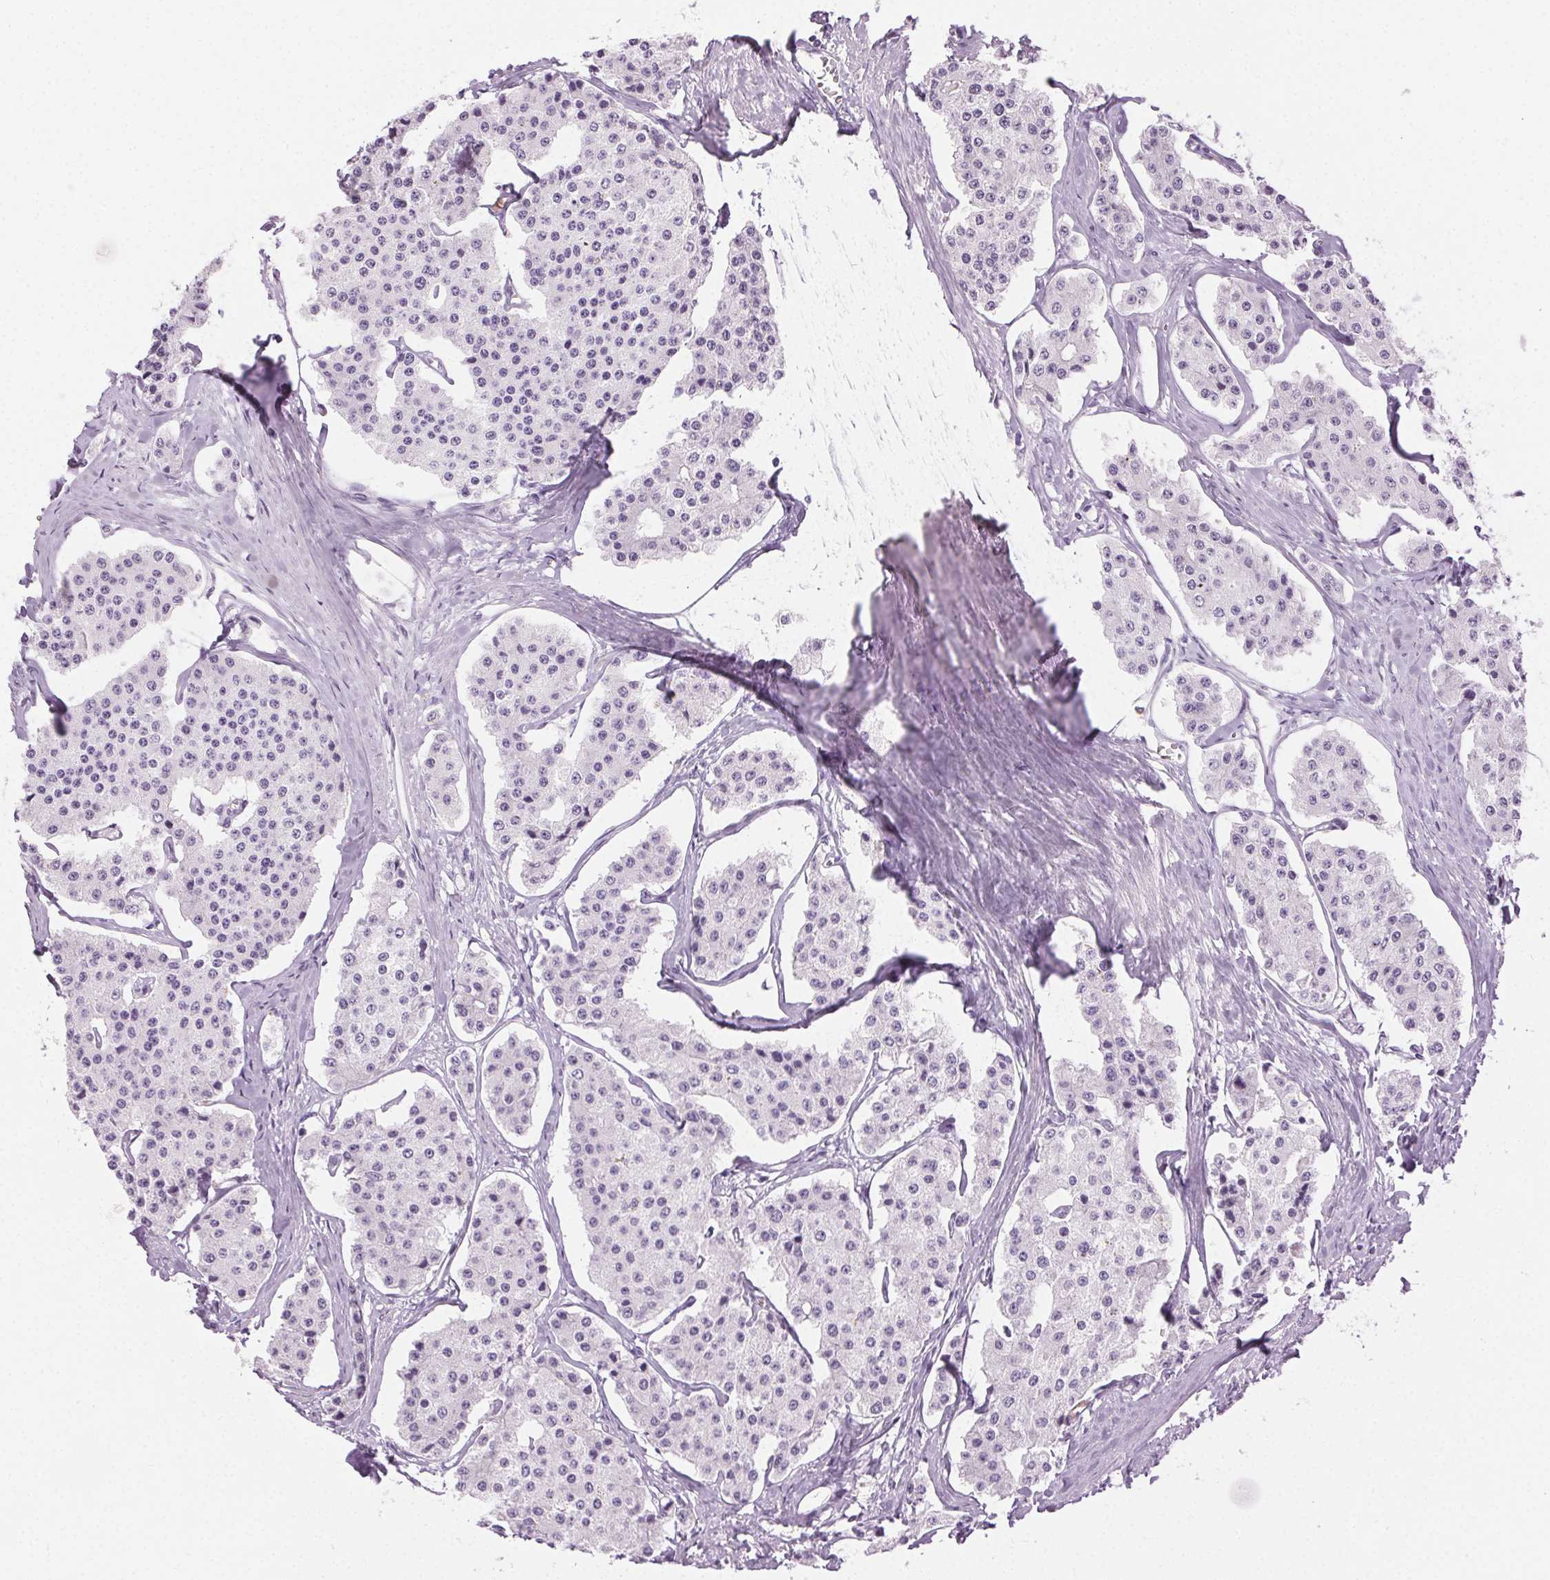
{"staining": {"intensity": "negative", "quantity": "none", "location": "none"}, "tissue": "carcinoid", "cell_type": "Tumor cells", "image_type": "cancer", "snomed": [{"axis": "morphology", "description": "Carcinoid, malignant, NOS"}, {"axis": "topography", "description": "Small intestine"}], "caption": "Immunohistochemistry image of neoplastic tissue: human carcinoid stained with DAB (3,3'-diaminobenzidine) demonstrates no significant protein staining in tumor cells. The staining was performed using DAB (3,3'-diaminobenzidine) to visualize the protein expression in brown, while the nuclei were stained in blue with hematoxylin (Magnification: 20x).", "gene": "MPO", "patient": {"sex": "female", "age": 65}}